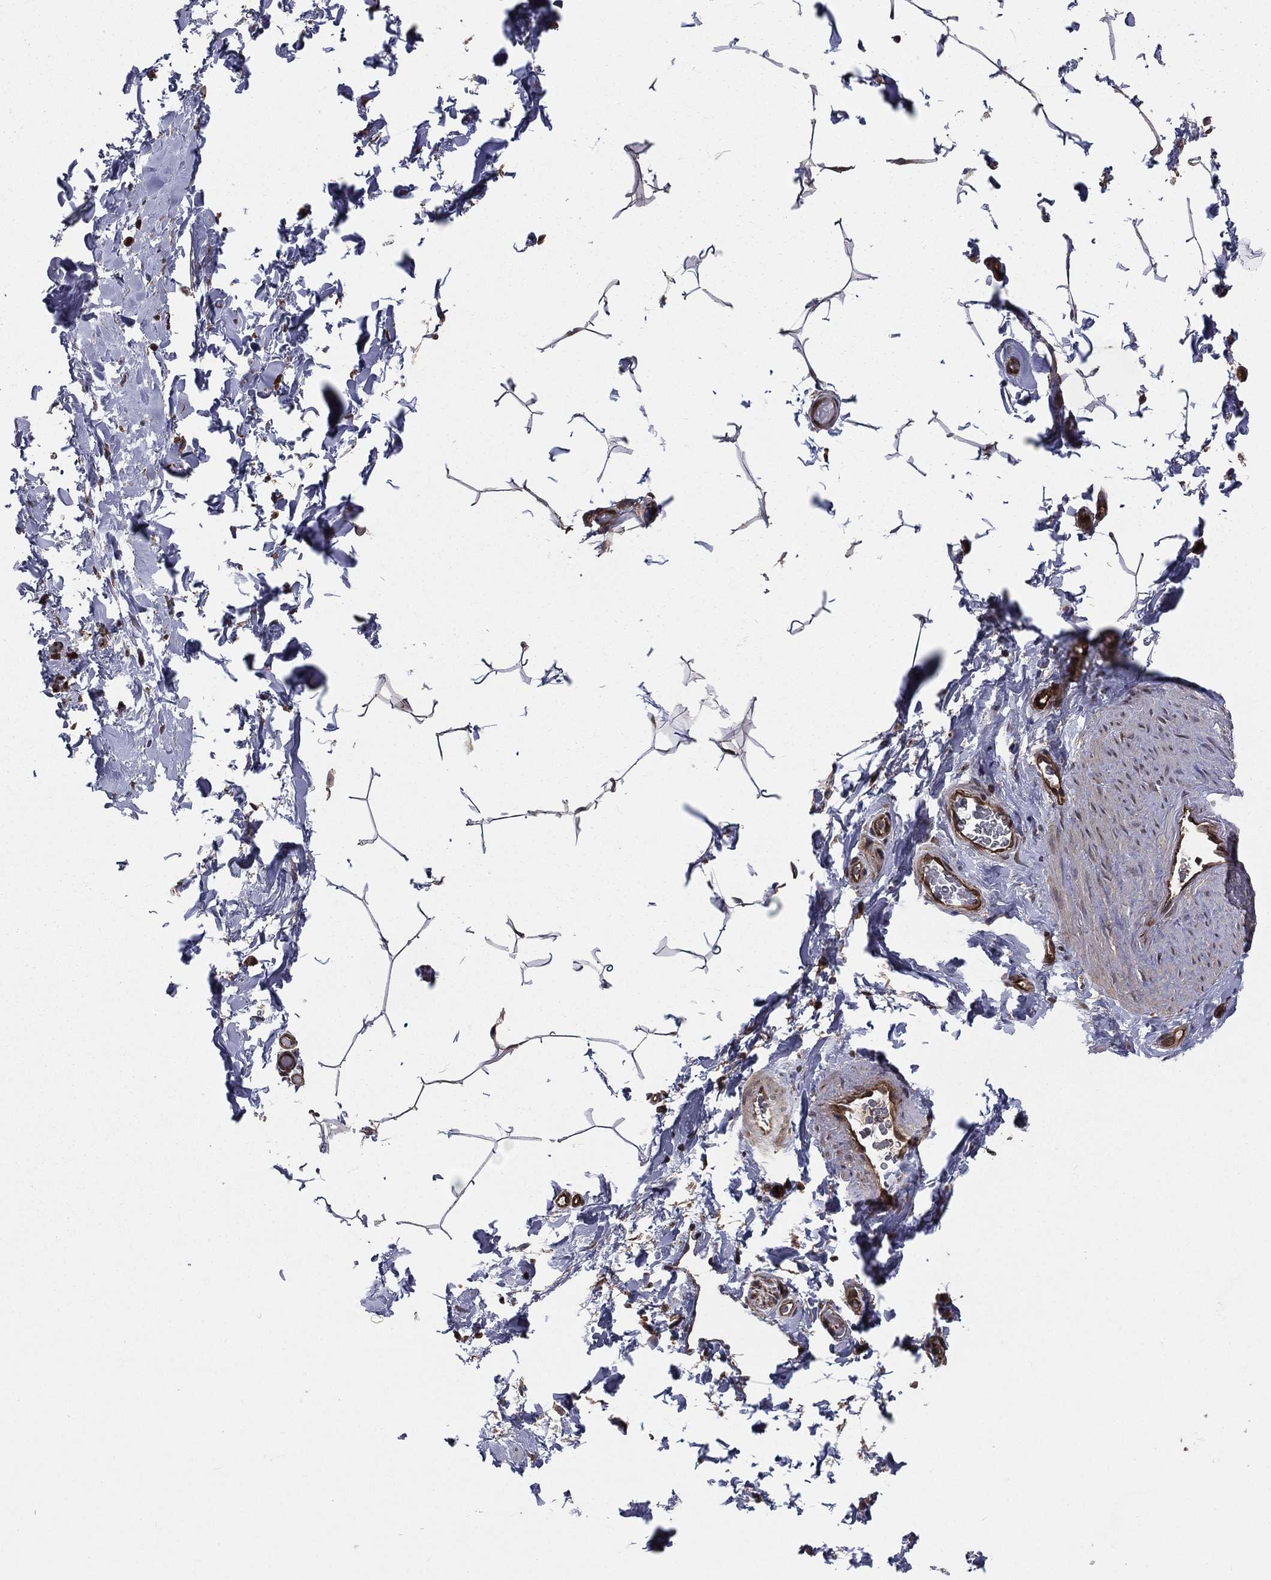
{"staining": {"intensity": "negative", "quantity": "none", "location": "none"}, "tissue": "adipose tissue", "cell_type": "Adipocytes", "image_type": "normal", "snomed": [{"axis": "morphology", "description": "Normal tissue, NOS"}, {"axis": "topography", "description": "Soft tissue"}, {"axis": "topography", "description": "Vascular tissue"}], "caption": "There is no significant expression in adipocytes of adipose tissue. (Brightfield microscopy of DAB (3,3'-diaminobenzidine) immunohistochemistry (IHC) at high magnification).", "gene": "CERT1", "patient": {"sex": "male", "age": 41}}